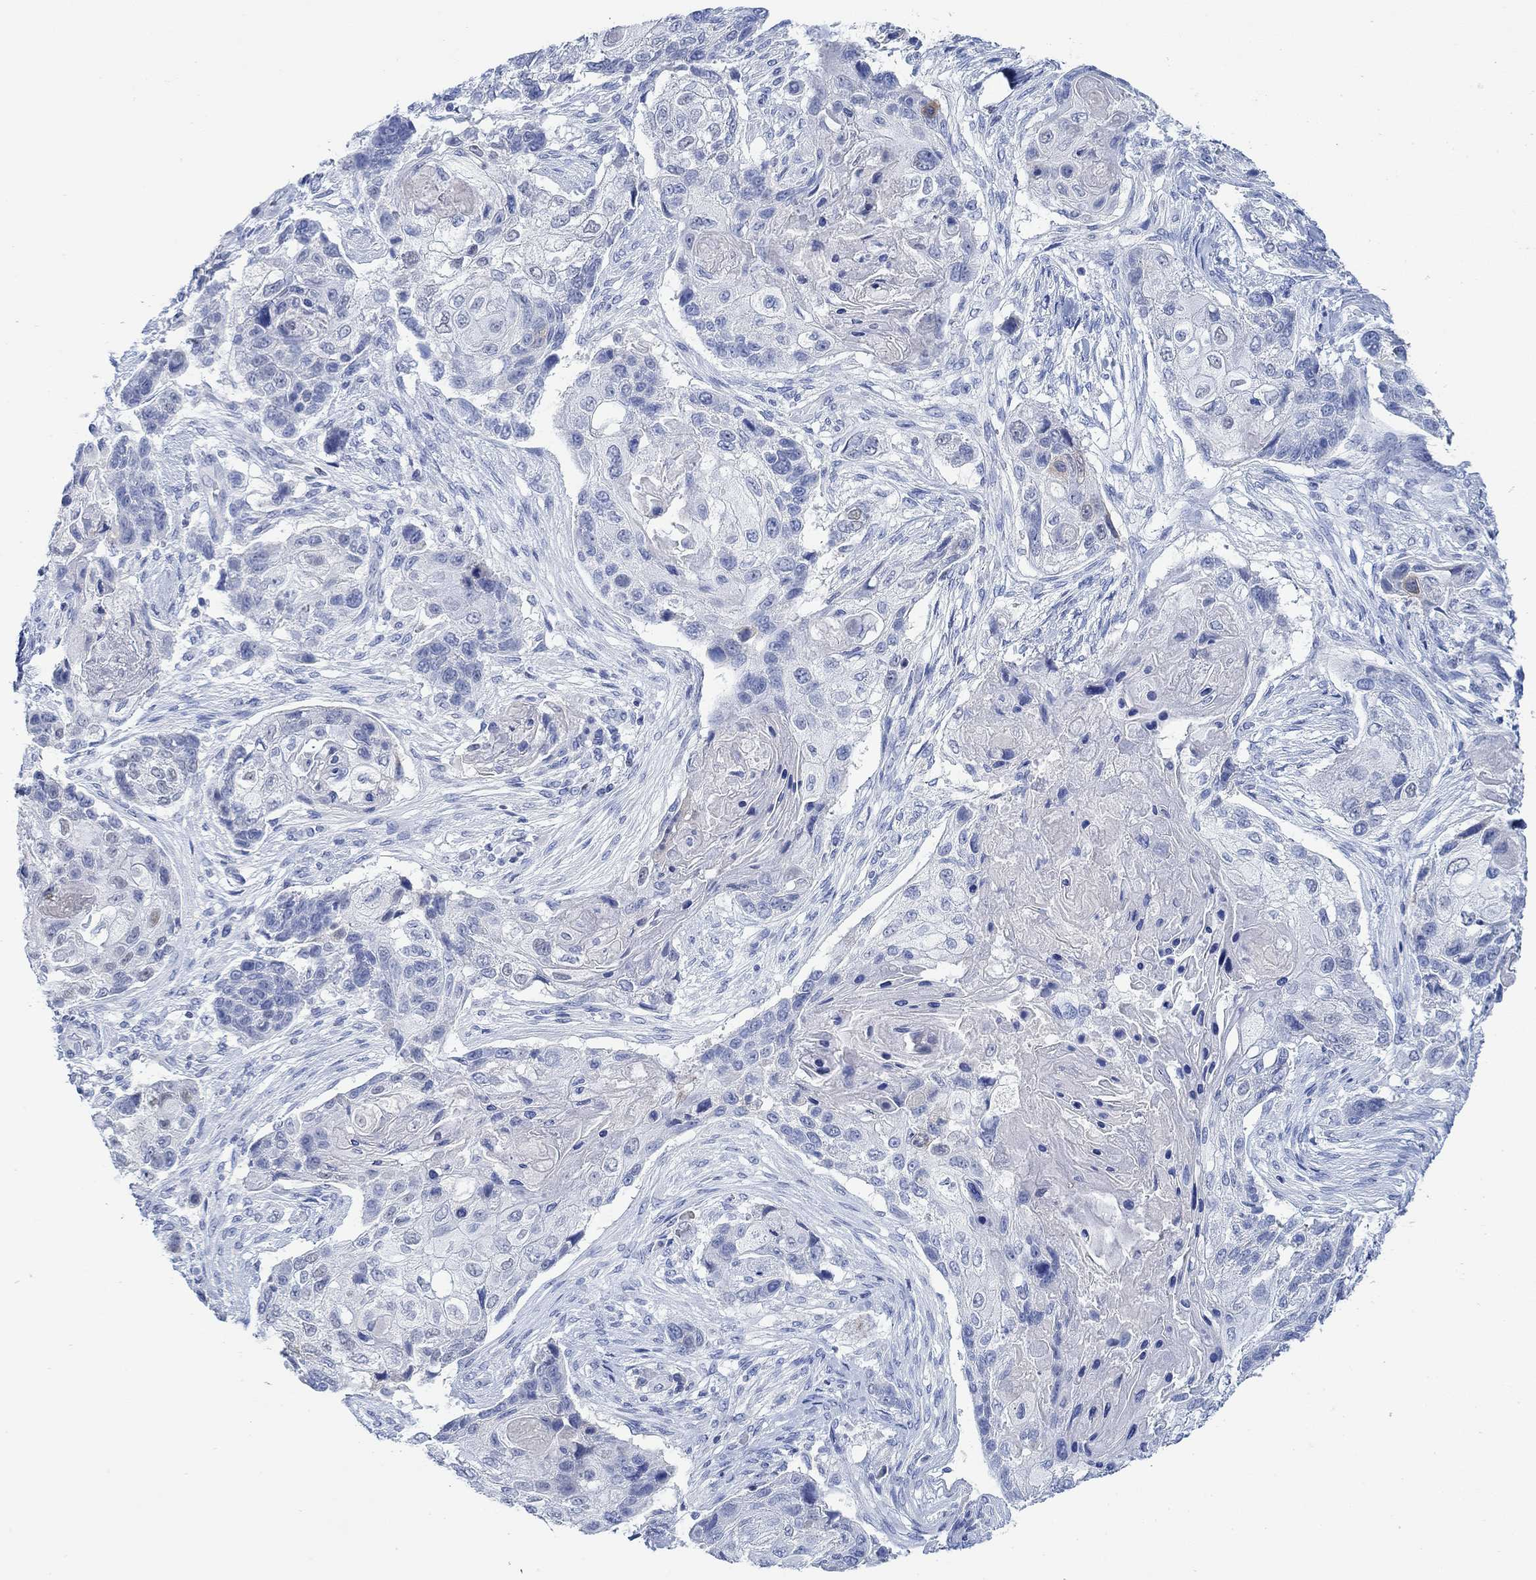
{"staining": {"intensity": "negative", "quantity": "none", "location": "none"}, "tissue": "lung cancer", "cell_type": "Tumor cells", "image_type": "cancer", "snomed": [{"axis": "morphology", "description": "Normal tissue, NOS"}, {"axis": "morphology", "description": "Squamous cell carcinoma, NOS"}, {"axis": "topography", "description": "Bronchus"}, {"axis": "topography", "description": "Lung"}], "caption": "Immunohistochemistry (IHC) photomicrograph of neoplastic tissue: lung cancer stained with DAB exhibits no significant protein staining in tumor cells. Brightfield microscopy of immunohistochemistry (IHC) stained with DAB (3,3'-diaminobenzidine) (brown) and hematoxylin (blue), captured at high magnification.", "gene": "PPP1R17", "patient": {"sex": "male", "age": 69}}